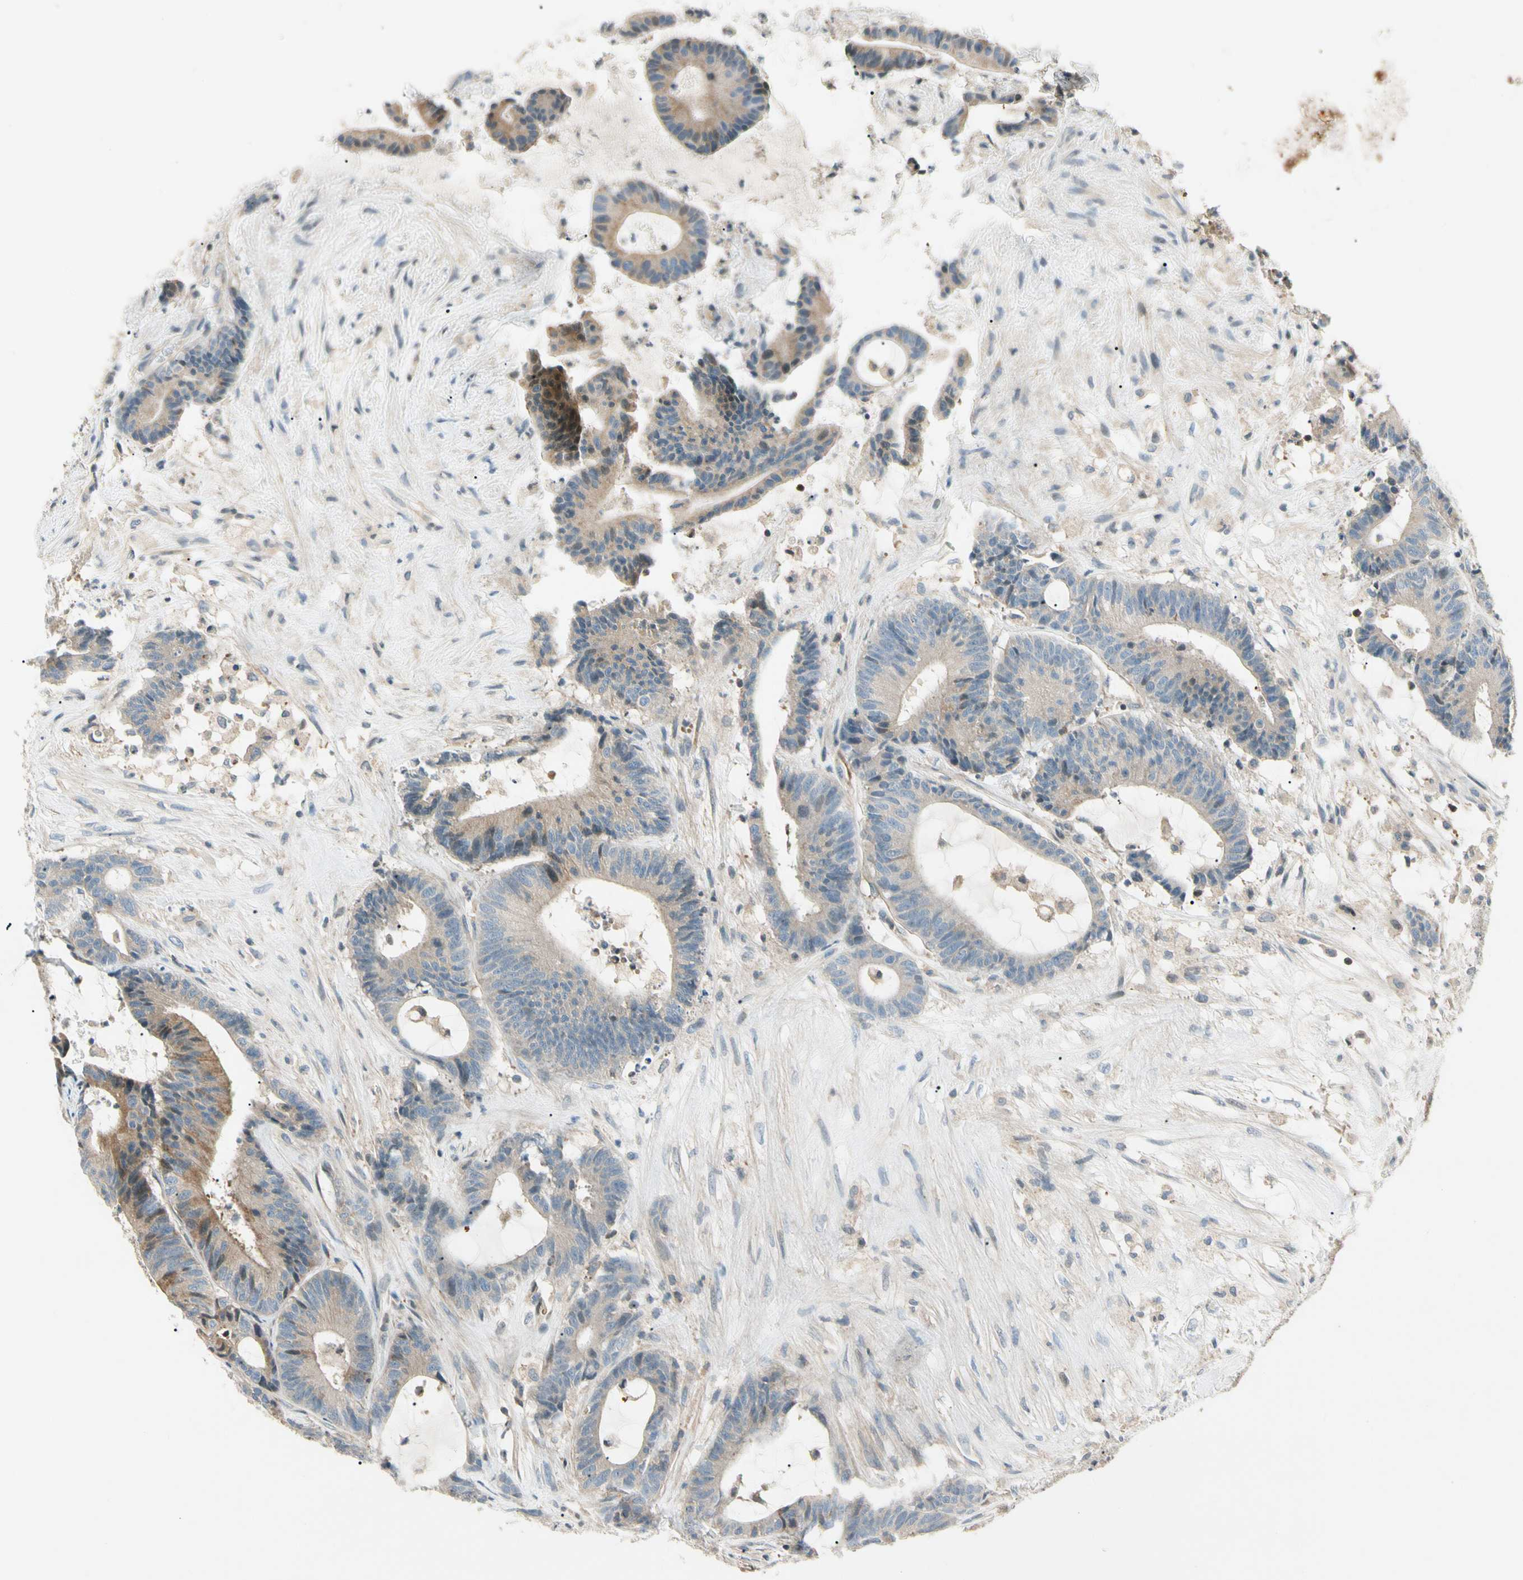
{"staining": {"intensity": "weak", "quantity": ">75%", "location": "cytoplasmic/membranous"}, "tissue": "colorectal cancer", "cell_type": "Tumor cells", "image_type": "cancer", "snomed": [{"axis": "morphology", "description": "Adenocarcinoma, NOS"}, {"axis": "topography", "description": "Colon"}], "caption": "Human colorectal adenocarcinoma stained for a protein (brown) exhibits weak cytoplasmic/membranous positive staining in approximately >75% of tumor cells.", "gene": "CDH6", "patient": {"sex": "female", "age": 84}}